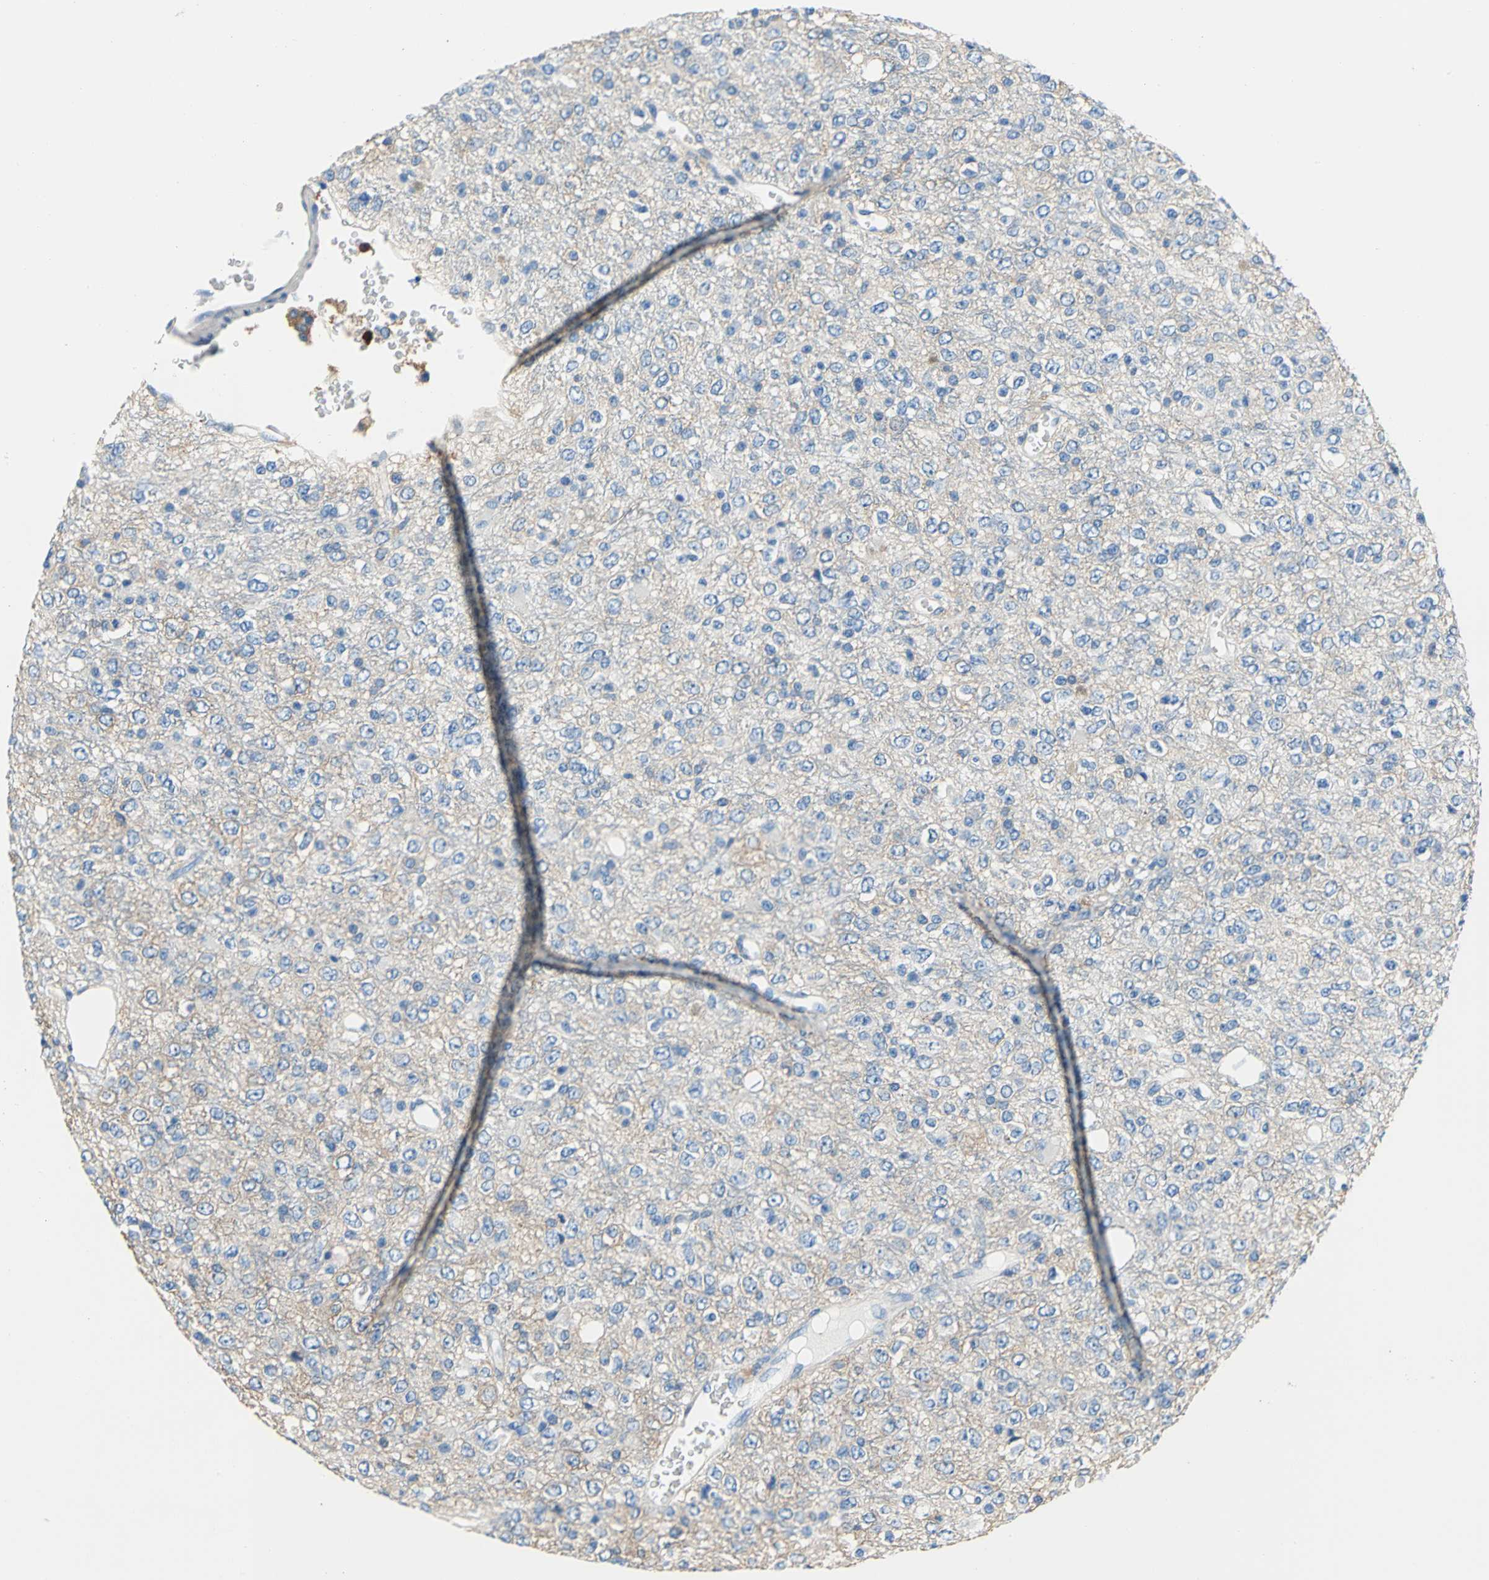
{"staining": {"intensity": "weak", "quantity": "25%-75%", "location": "cytoplasmic/membranous"}, "tissue": "glioma", "cell_type": "Tumor cells", "image_type": "cancer", "snomed": [{"axis": "morphology", "description": "Glioma, malignant, High grade"}, {"axis": "topography", "description": "pancreas cauda"}], "caption": "The image exhibits a brown stain indicating the presence of a protein in the cytoplasmic/membranous of tumor cells in glioma. (Brightfield microscopy of DAB IHC at high magnification).", "gene": "SEPTIN6", "patient": {"sex": "male", "age": 60}}